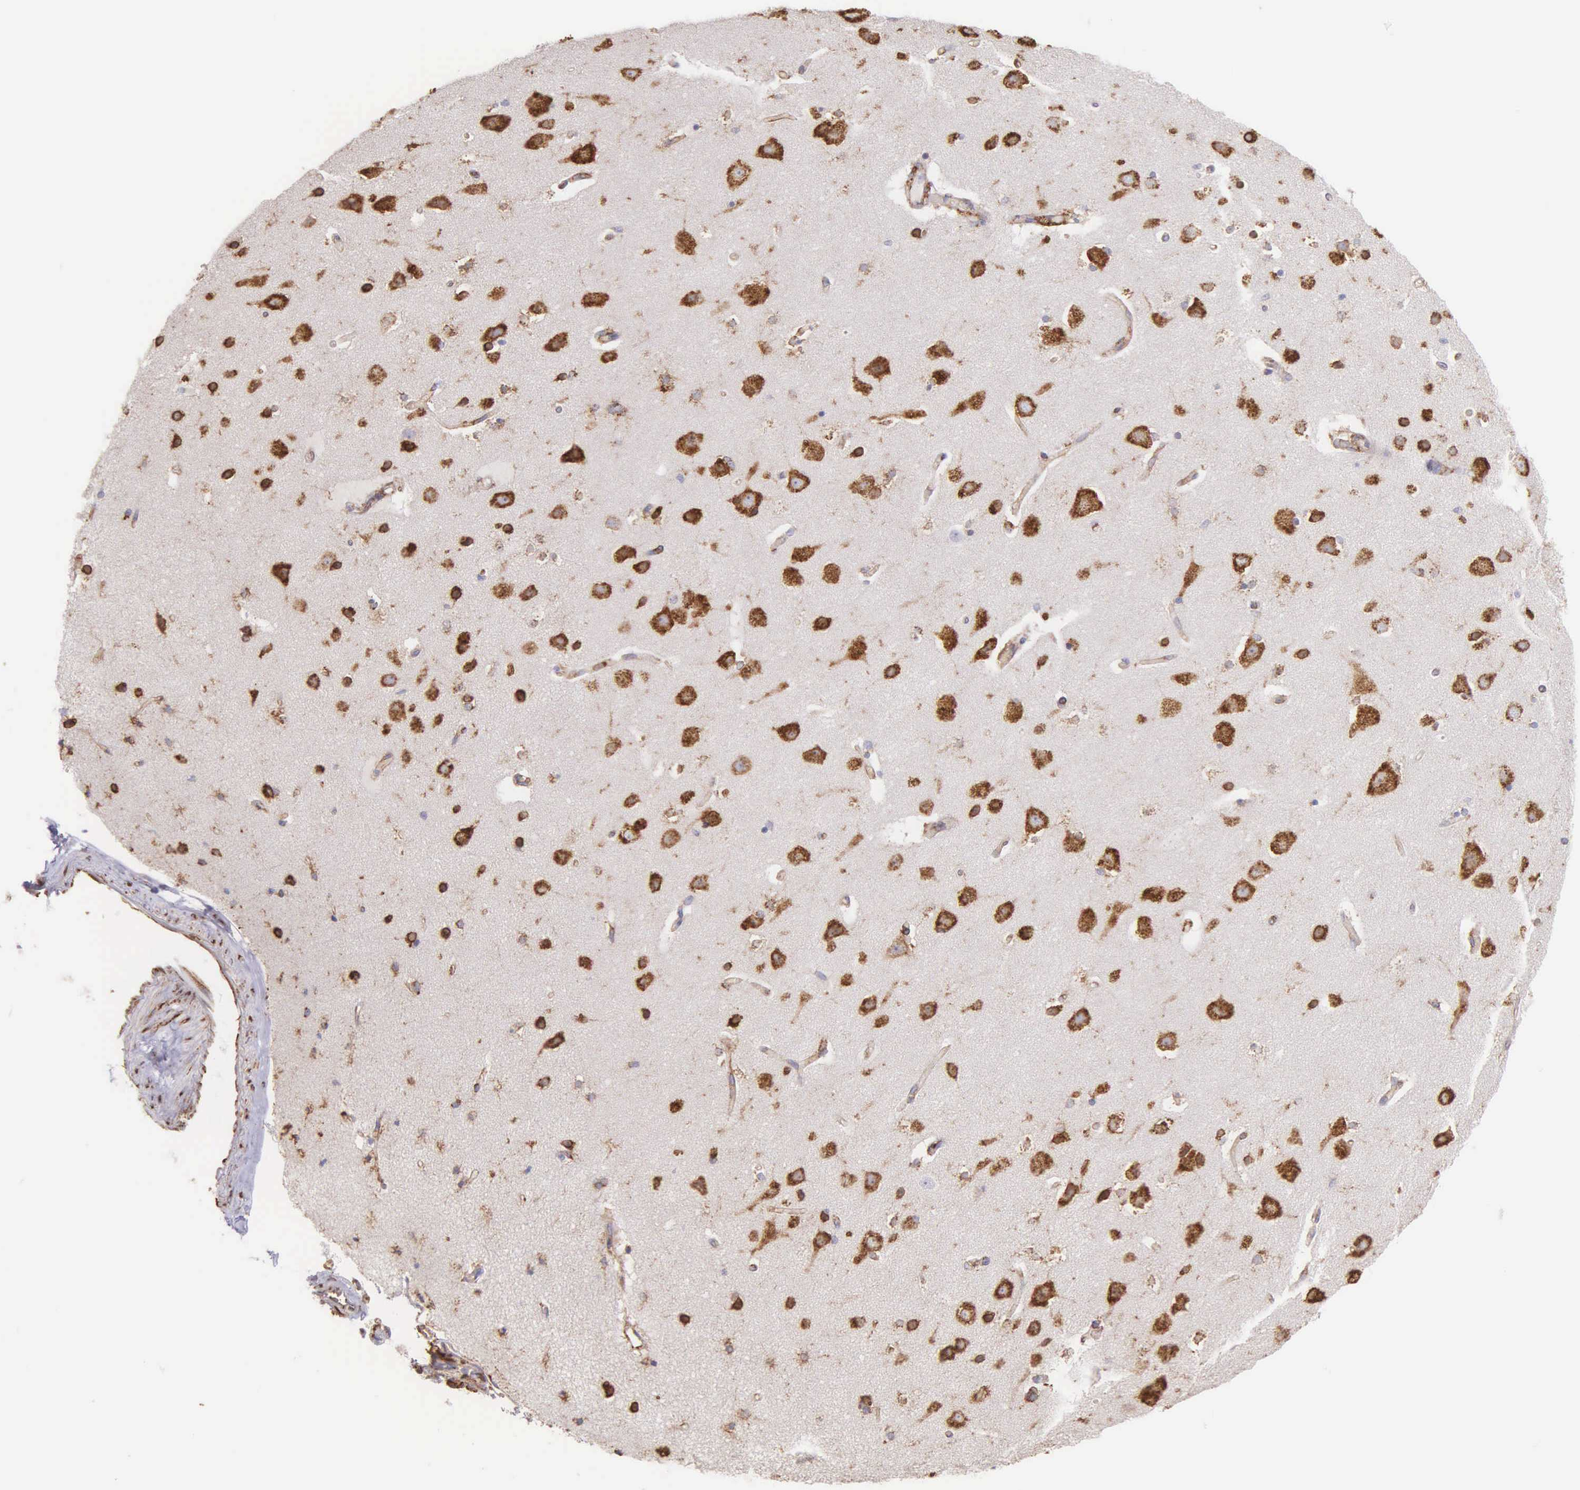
{"staining": {"intensity": "weak", "quantity": "<25%", "location": "cytoplasmic/membranous"}, "tissue": "caudate", "cell_type": "Glial cells", "image_type": "normal", "snomed": [{"axis": "morphology", "description": "Normal tissue, NOS"}, {"axis": "topography", "description": "Lateral ventricle wall"}], "caption": "Immunohistochemistry (IHC) histopathology image of normal caudate: caudate stained with DAB (3,3'-diaminobenzidine) reveals no significant protein expression in glial cells. (Brightfield microscopy of DAB (3,3'-diaminobenzidine) immunohistochemistry (IHC) at high magnification).", "gene": "CKAP4", "patient": {"sex": "female", "age": 54}}